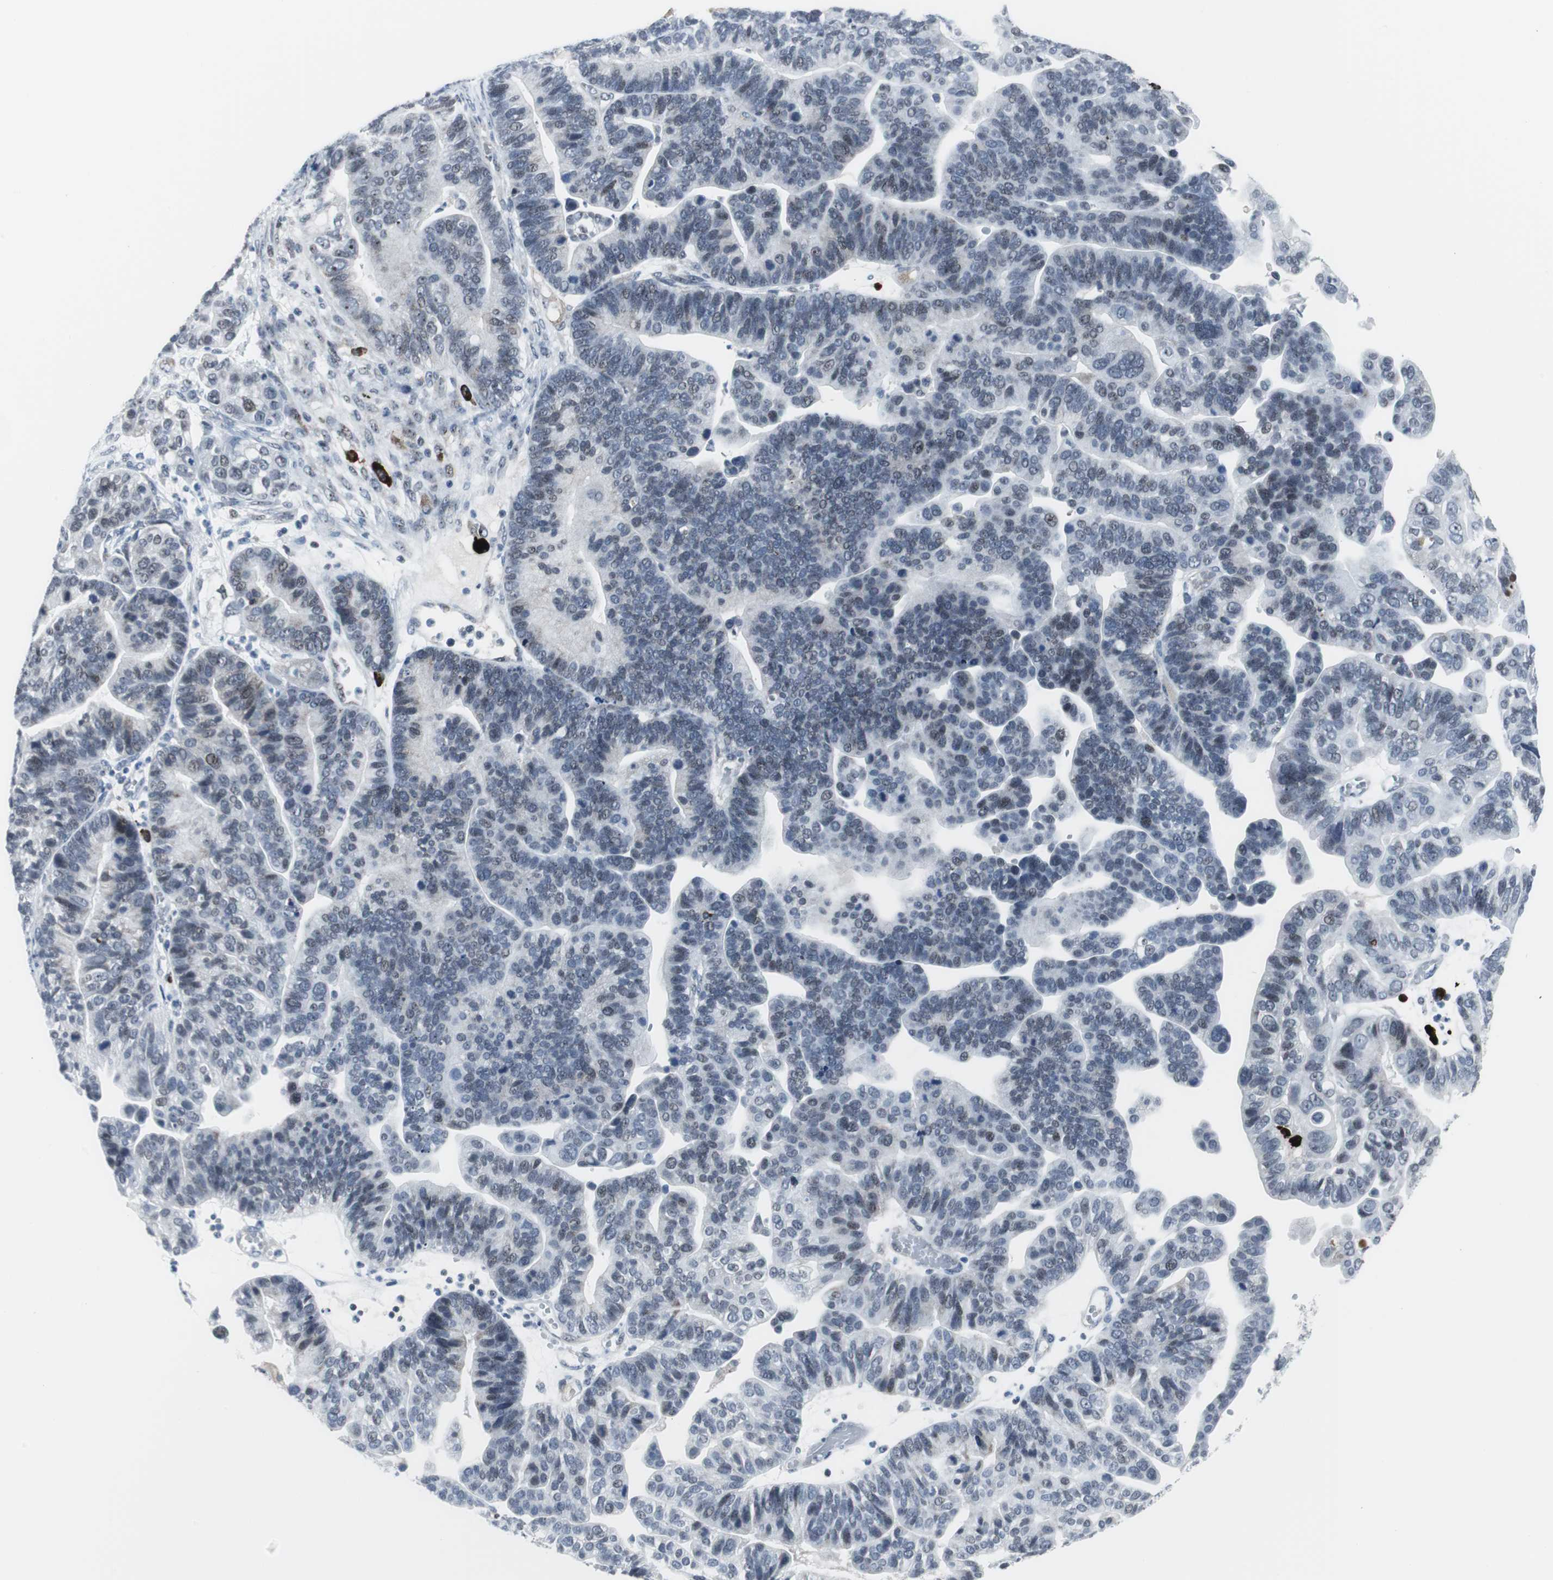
{"staining": {"intensity": "negative", "quantity": "none", "location": "none"}, "tissue": "ovarian cancer", "cell_type": "Tumor cells", "image_type": "cancer", "snomed": [{"axis": "morphology", "description": "Cystadenocarcinoma, serous, NOS"}, {"axis": "topography", "description": "Ovary"}], "caption": "This is an IHC histopathology image of ovarian cancer. There is no expression in tumor cells.", "gene": "DOK1", "patient": {"sex": "female", "age": 56}}